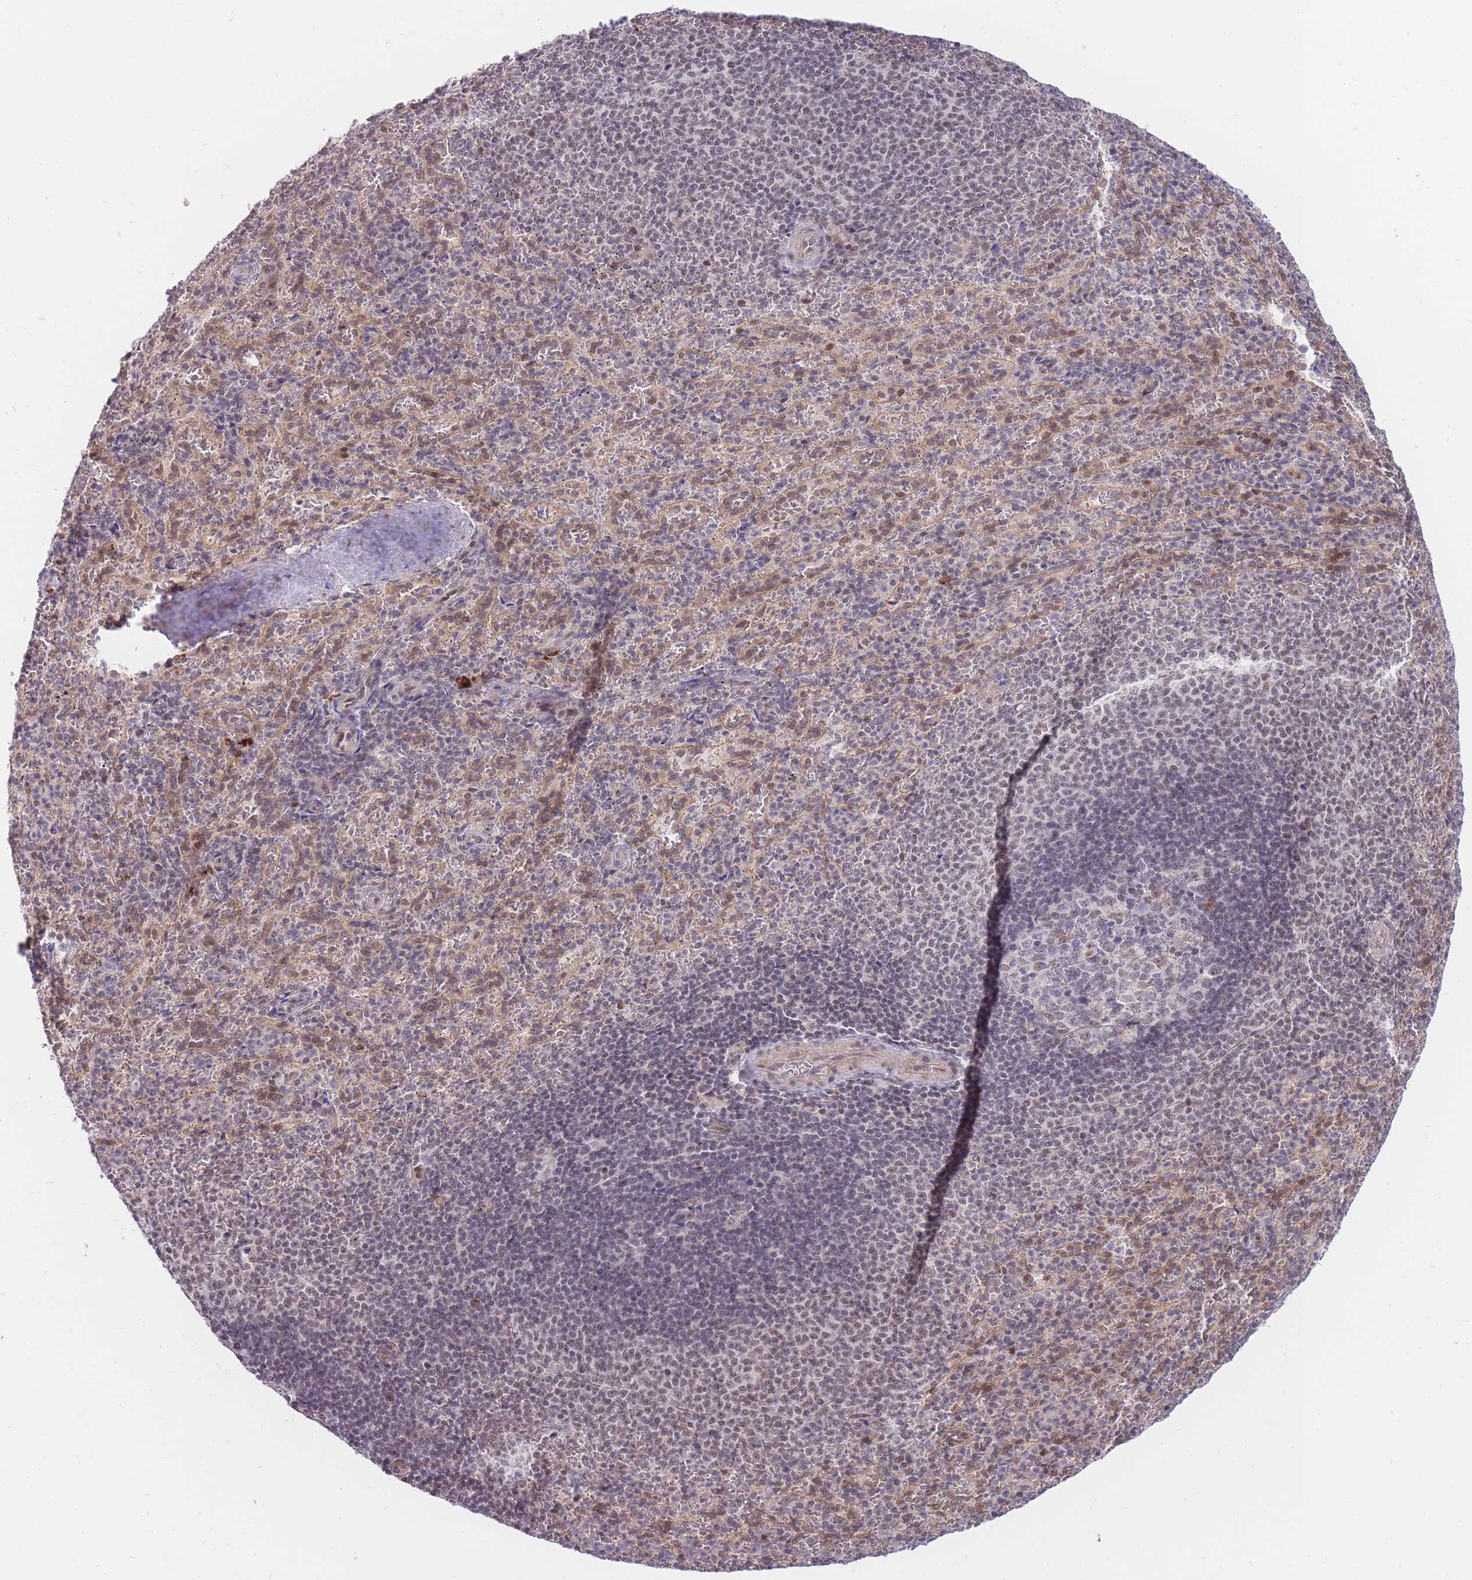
{"staining": {"intensity": "weak", "quantity": "25%-75%", "location": "nuclear"}, "tissue": "spleen", "cell_type": "Cells in red pulp", "image_type": "normal", "snomed": [{"axis": "morphology", "description": "Normal tissue, NOS"}, {"axis": "topography", "description": "Spleen"}], "caption": "Immunohistochemistry photomicrograph of unremarkable spleen stained for a protein (brown), which demonstrates low levels of weak nuclear positivity in about 25%-75% of cells in red pulp.", "gene": "ERICH6B", "patient": {"sex": "female", "age": 21}}